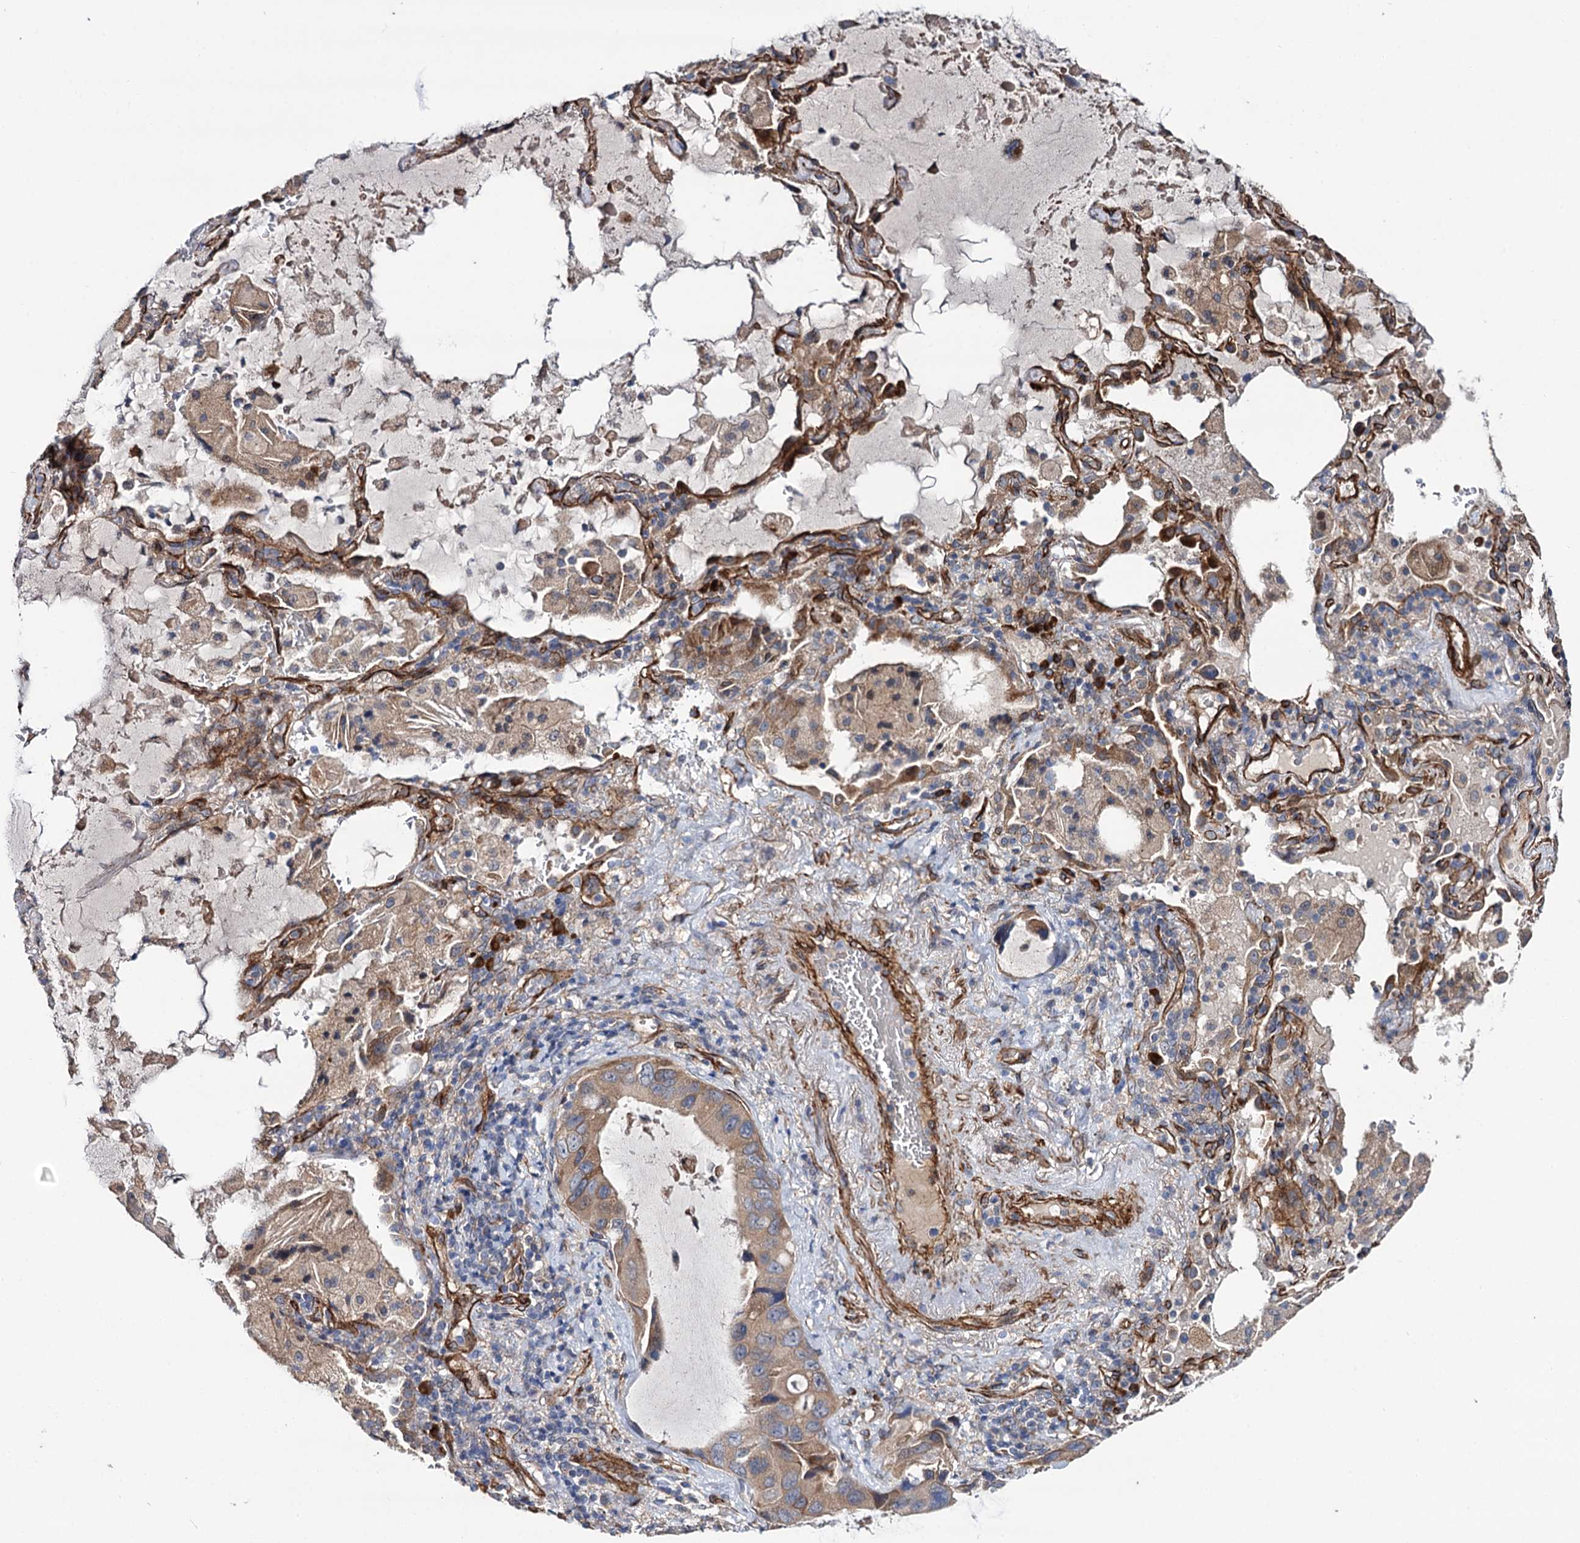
{"staining": {"intensity": "weak", "quantity": ">75%", "location": "cytoplasmic/membranous"}, "tissue": "lung cancer", "cell_type": "Tumor cells", "image_type": "cancer", "snomed": [{"axis": "morphology", "description": "Squamous cell carcinoma, NOS"}, {"axis": "topography", "description": "Lung"}], "caption": "Tumor cells show low levels of weak cytoplasmic/membranous positivity in approximately >75% of cells in lung squamous cell carcinoma.", "gene": "SPATS2", "patient": {"sex": "female", "age": 73}}